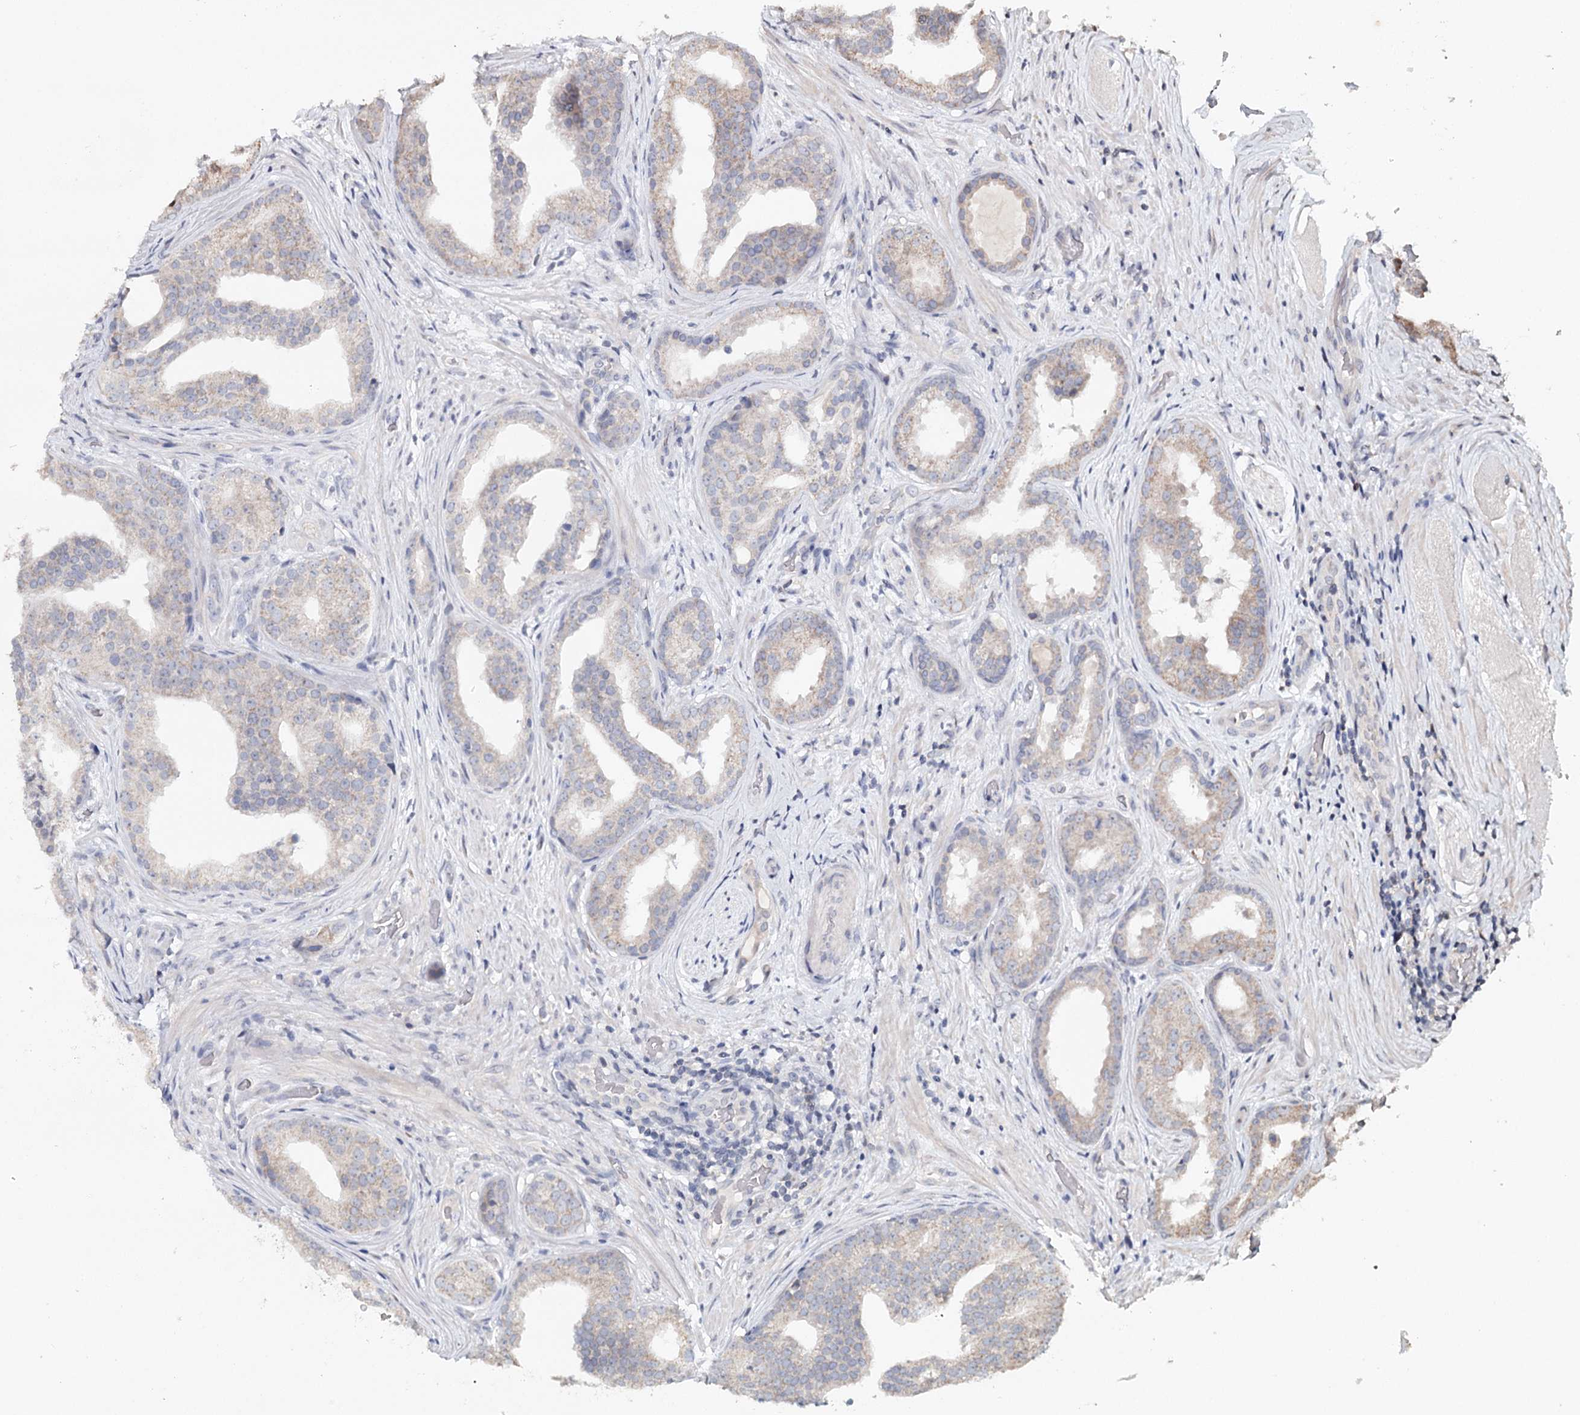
{"staining": {"intensity": "weak", "quantity": "25%-75%", "location": "cytoplasmic/membranous"}, "tissue": "prostate cancer", "cell_type": "Tumor cells", "image_type": "cancer", "snomed": [{"axis": "morphology", "description": "Adenocarcinoma, Low grade"}, {"axis": "topography", "description": "Prostate"}], "caption": "IHC histopathology image of neoplastic tissue: prostate adenocarcinoma (low-grade) stained using immunohistochemistry reveals low levels of weak protein expression localized specifically in the cytoplasmic/membranous of tumor cells, appearing as a cytoplasmic/membranous brown color.", "gene": "ICOS", "patient": {"sex": "male", "age": 71}}